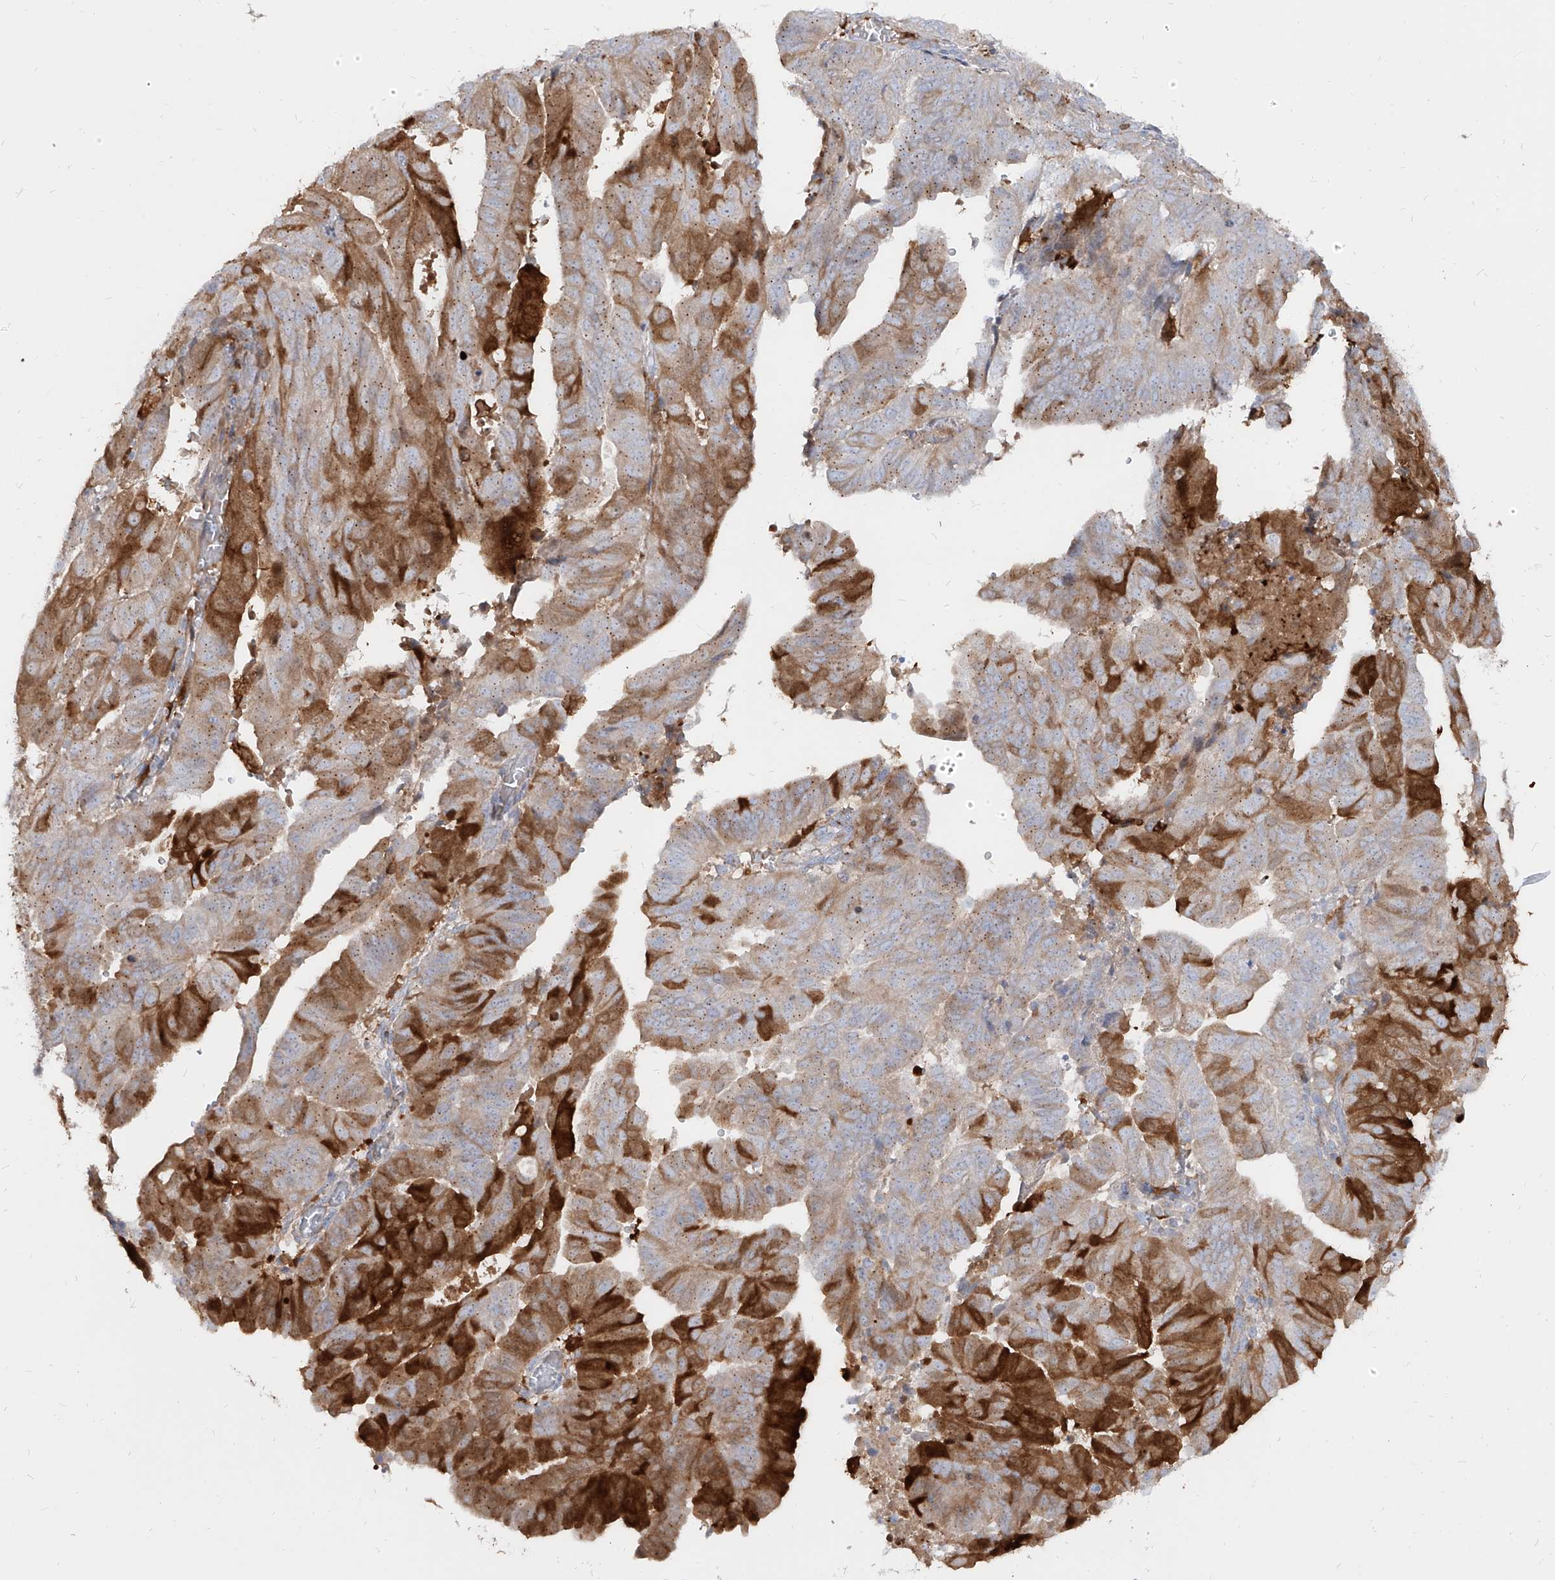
{"staining": {"intensity": "strong", "quantity": "25%-75%", "location": "cytoplasmic/membranous"}, "tissue": "endometrial cancer", "cell_type": "Tumor cells", "image_type": "cancer", "snomed": [{"axis": "morphology", "description": "Adenocarcinoma, NOS"}, {"axis": "topography", "description": "Uterus"}], "caption": "Endometrial cancer (adenocarcinoma) stained with a protein marker demonstrates strong staining in tumor cells.", "gene": "KYNU", "patient": {"sex": "female", "age": 77}}